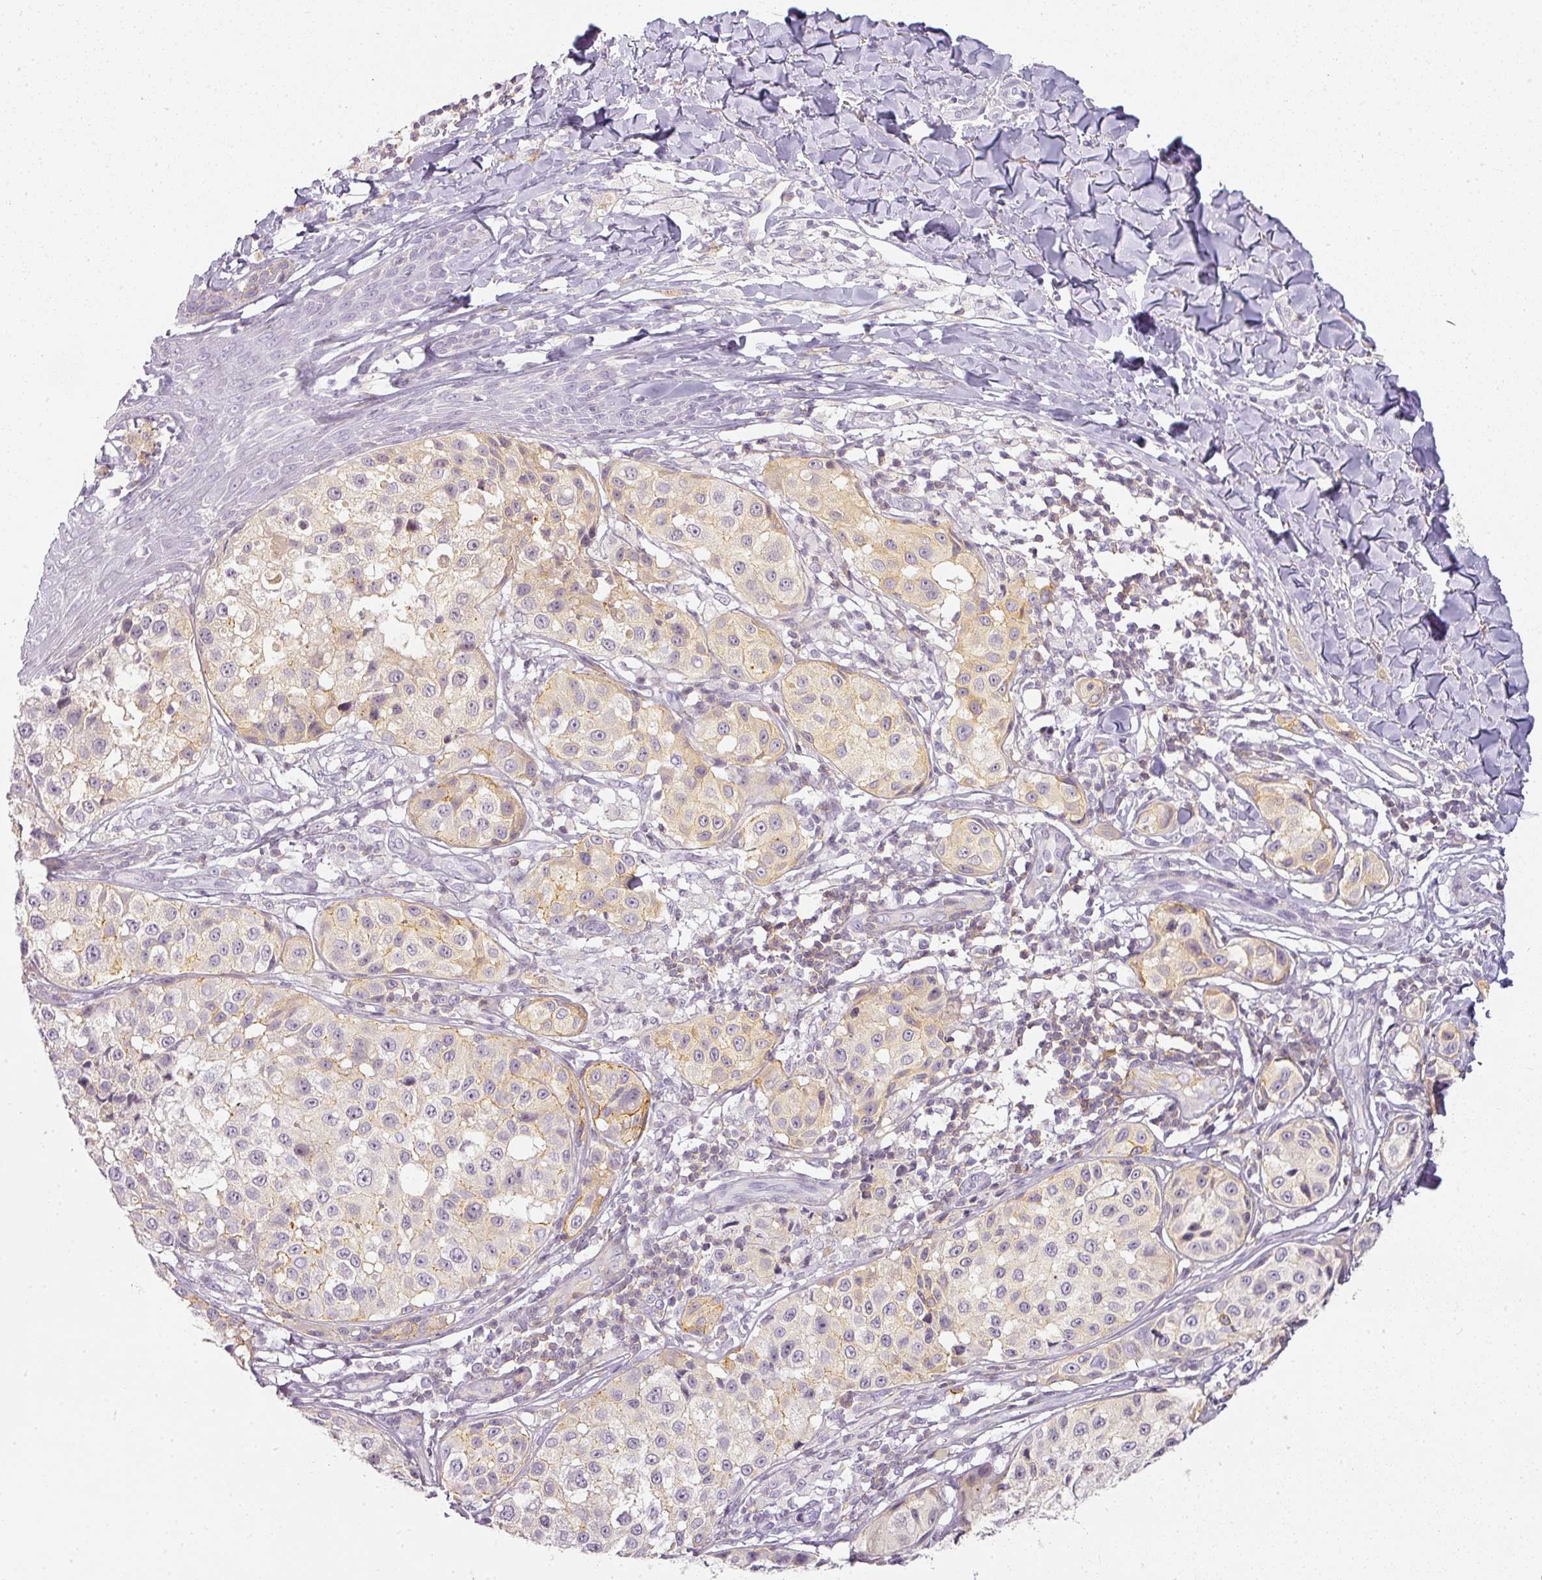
{"staining": {"intensity": "weak", "quantity": "<25%", "location": "cytoplasmic/membranous"}, "tissue": "melanoma", "cell_type": "Tumor cells", "image_type": "cancer", "snomed": [{"axis": "morphology", "description": "Malignant melanoma, NOS"}, {"axis": "topography", "description": "Skin"}], "caption": "IHC of human malignant melanoma displays no expression in tumor cells.", "gene": "TMEM42", "patient": {"sex": "male", "age": 39}}